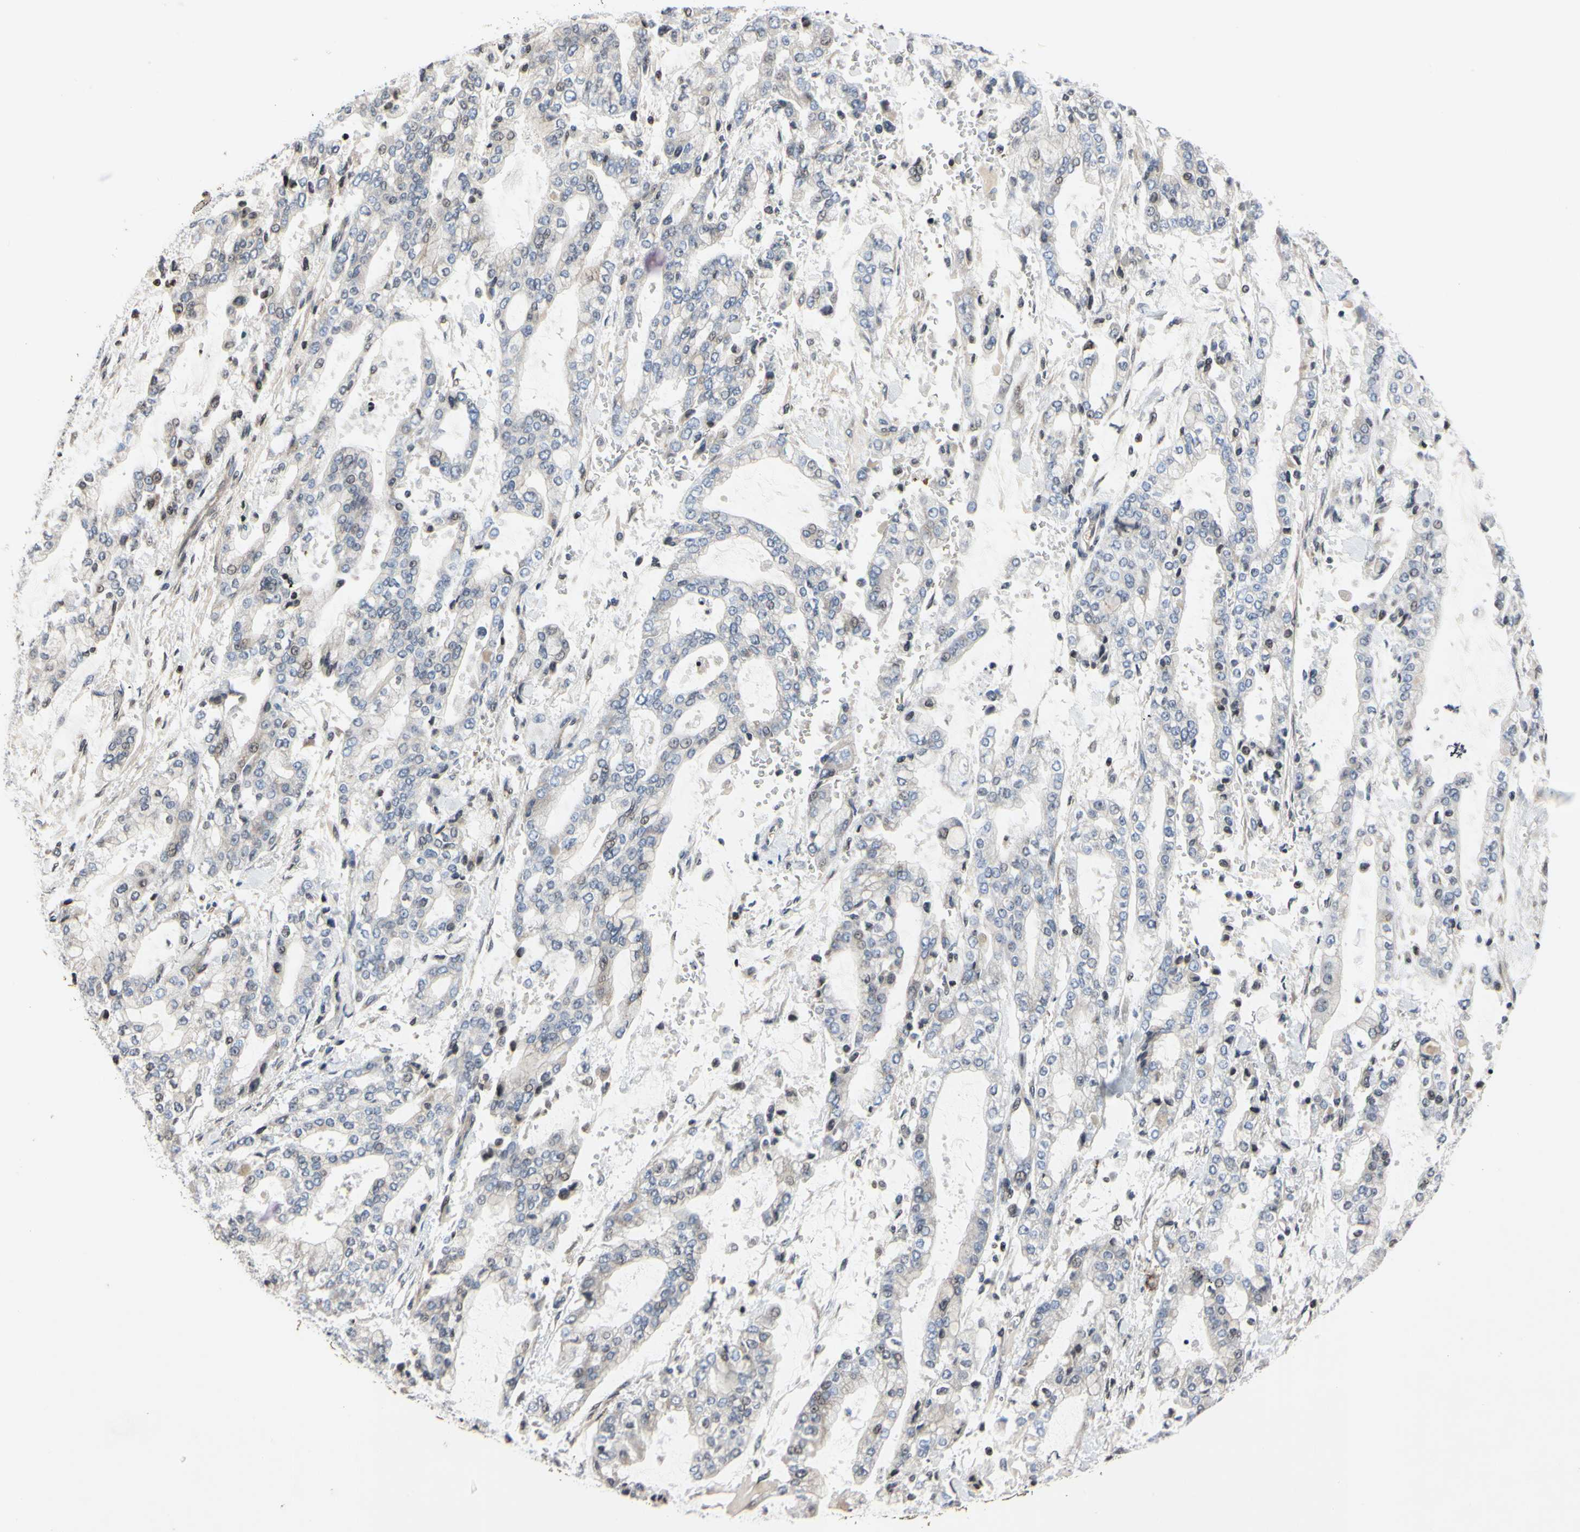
{"staining": {"intensity": "moderate", "quantity": "<25%", "location": "nuclear"}, "tissue": "stomach cancer", "cell_type": "Tumor cells", "image_type": "cancer", "snomed": [{"axis": "morphology", "description": "Normal tissue, NOS"}, {"axis": "morphology", "description": "Adenocarcinoma, NOS"}, {"axis": "topography", "description": "Stomach, upper"}, {"axis": "topography", "description": "Stomach"}], "caption": "Immunohistochemical staining of stomach cancer (adenocarcinoma) displays low levels of moderate nuclear staining in about <25% of tumor cells. Using DAB (brown) and hematoxylin (blue) stains, captured at high magnification using brightfield microscopy.", "gene": "ARG1", "patient": {"sex": "male", "age": 76}}